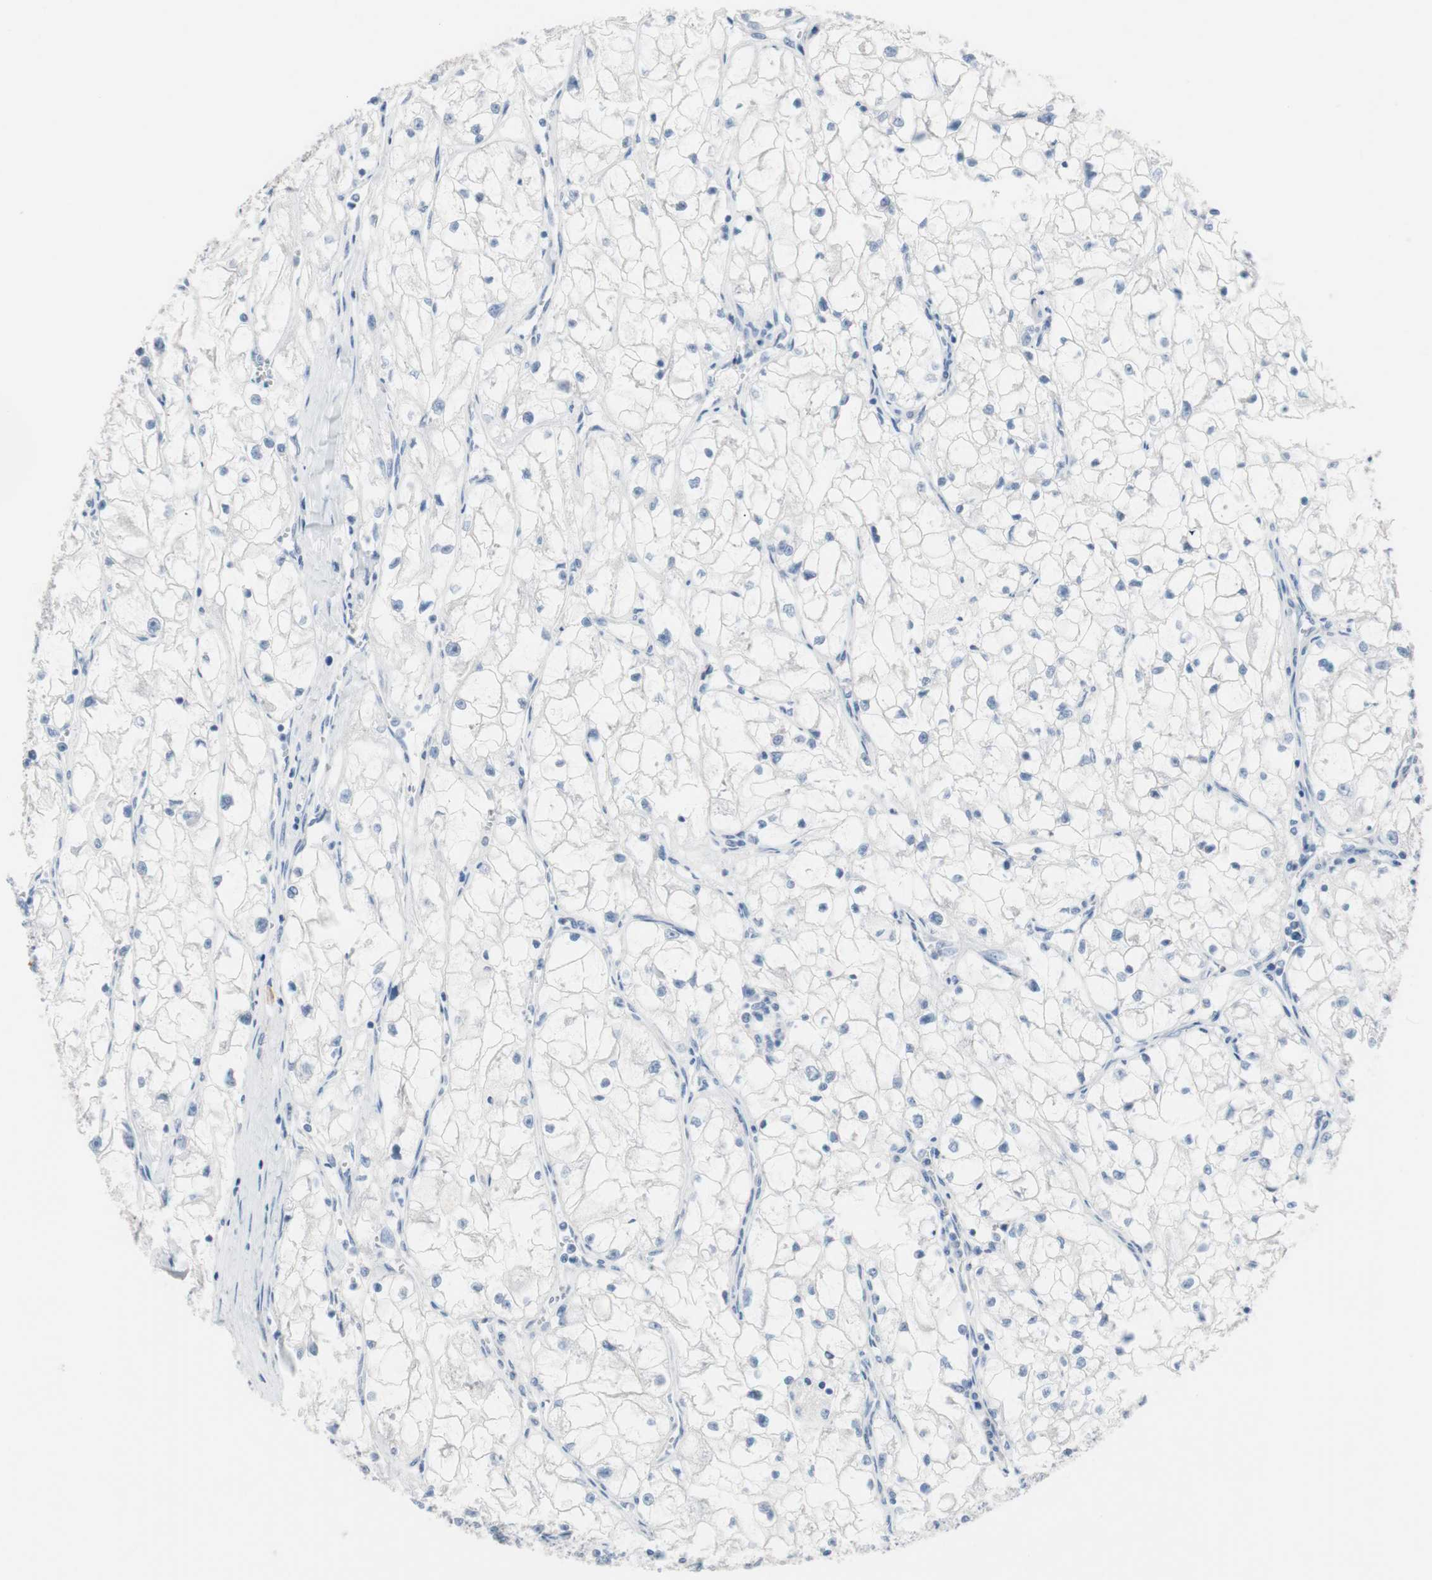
{"staining": {"intensity": "negative", "quantity": "none", "location": "none"}, "tissue": "renal cancer", "cell_type": "Tumor cells", "image_type": "cancer", "snomed": [{"axis": "morphology", "description": "Adenocarcinoma, NOS"}, {"axis": "topography", "description": "Kidney"}], "caption": "Renal adenocarcinoma stained for a protein using immunohistochemistry (IHC) exhibits no expression tumor cells.", "gene": "ULBP1", "patient": {"sex": "female", "age": 70}}